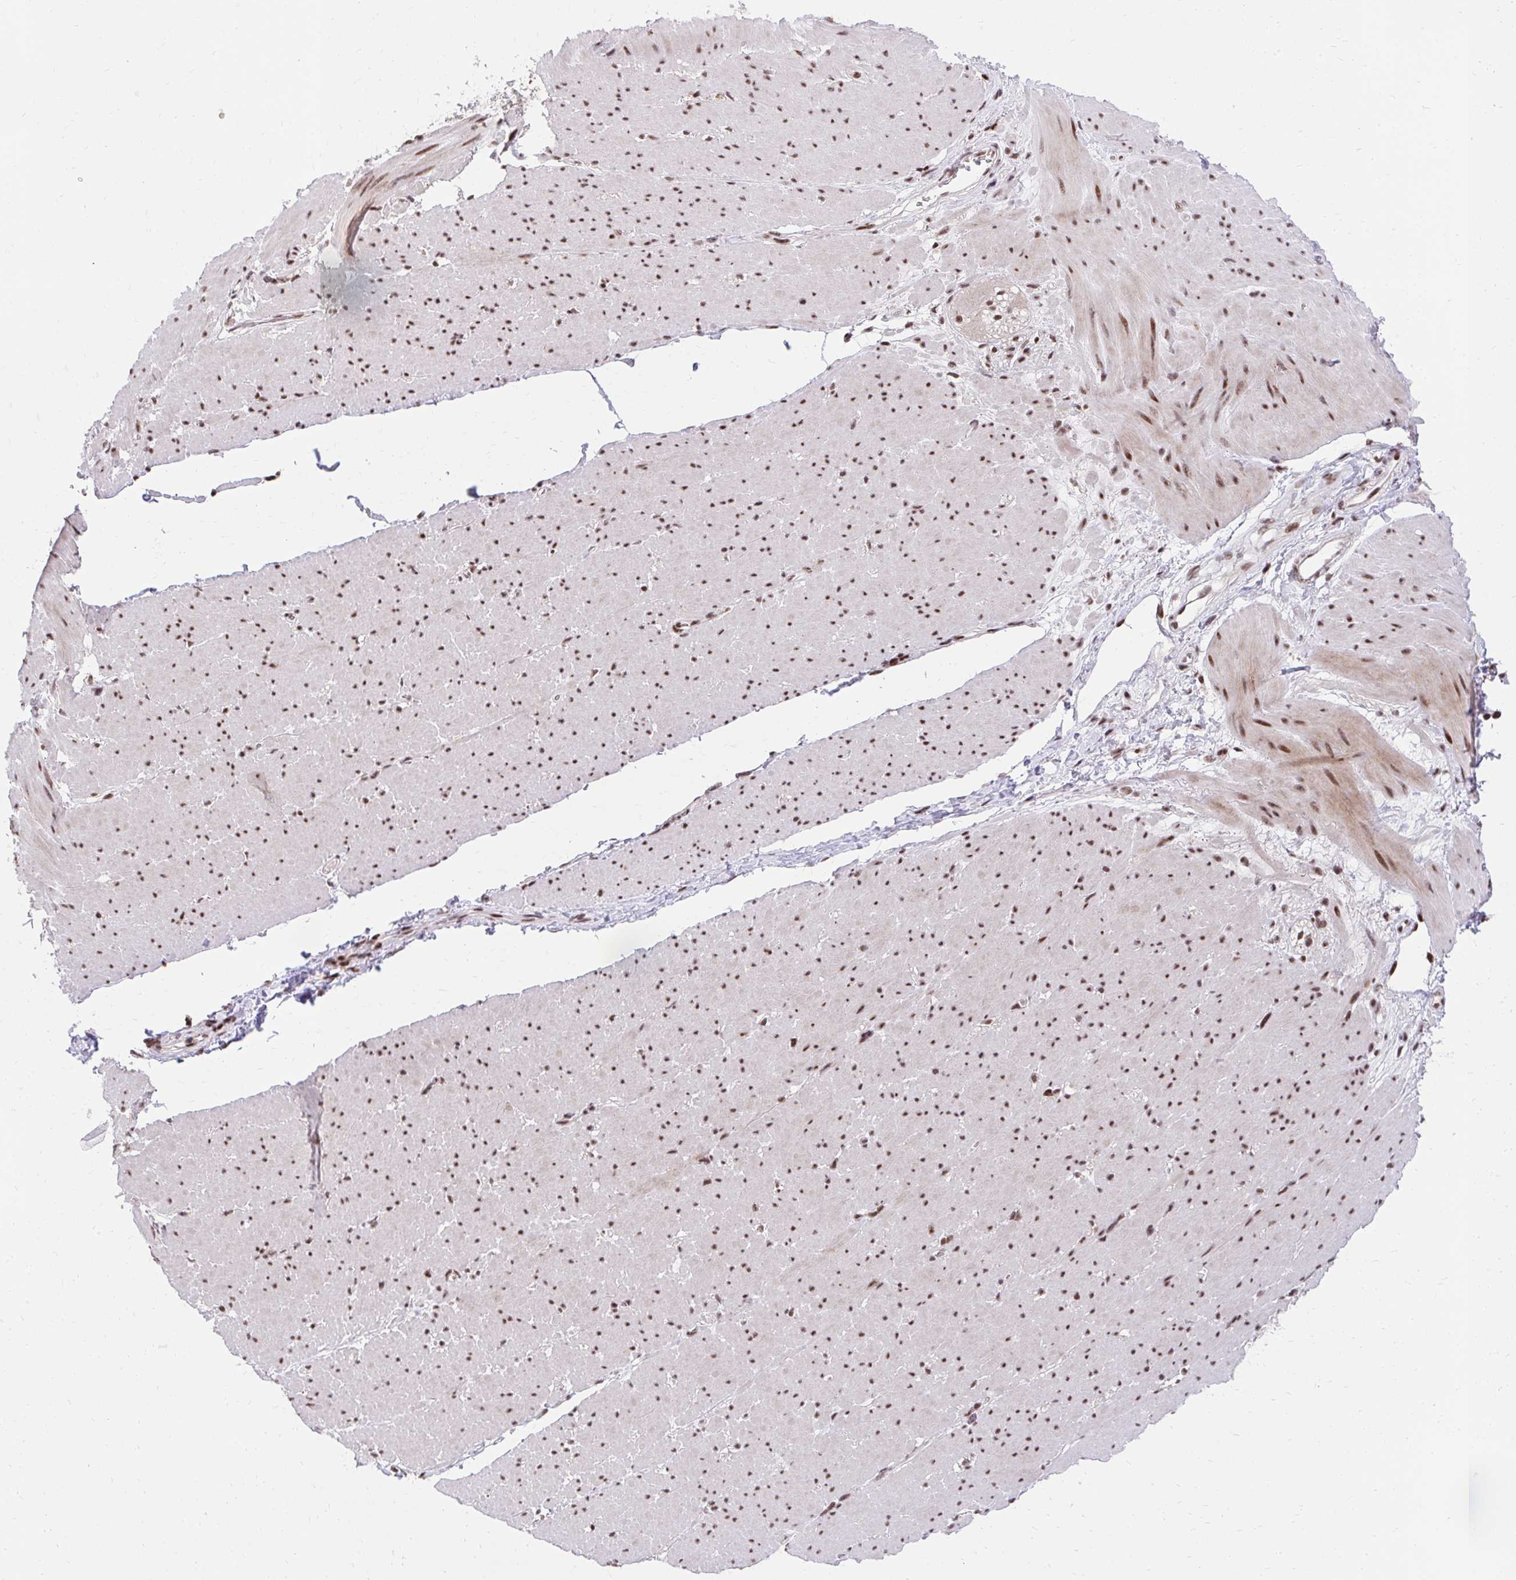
{"staining": {"intensity": "moderate", "quantity": ">75%", "location": "nuclear"}, "tissue": "smooth muscle", "cell_type": "Smooth muscle cells", "image_type": "normal", "snomed": [{"axis": "morphology", "description": "Normal tissue, NOS"}, {"axis": "topography", "description": "Smooth muscle"}, {"axis": "topography", "description": "Rectum"}], "caption": "This image exhibits IHC staining of normal smooth muscle, with medium moderate nuclear staining in approximately >75% of smooth muscle cells.", "gene": "SYNE4", "patient": {"sex": "male", "age": 53}}